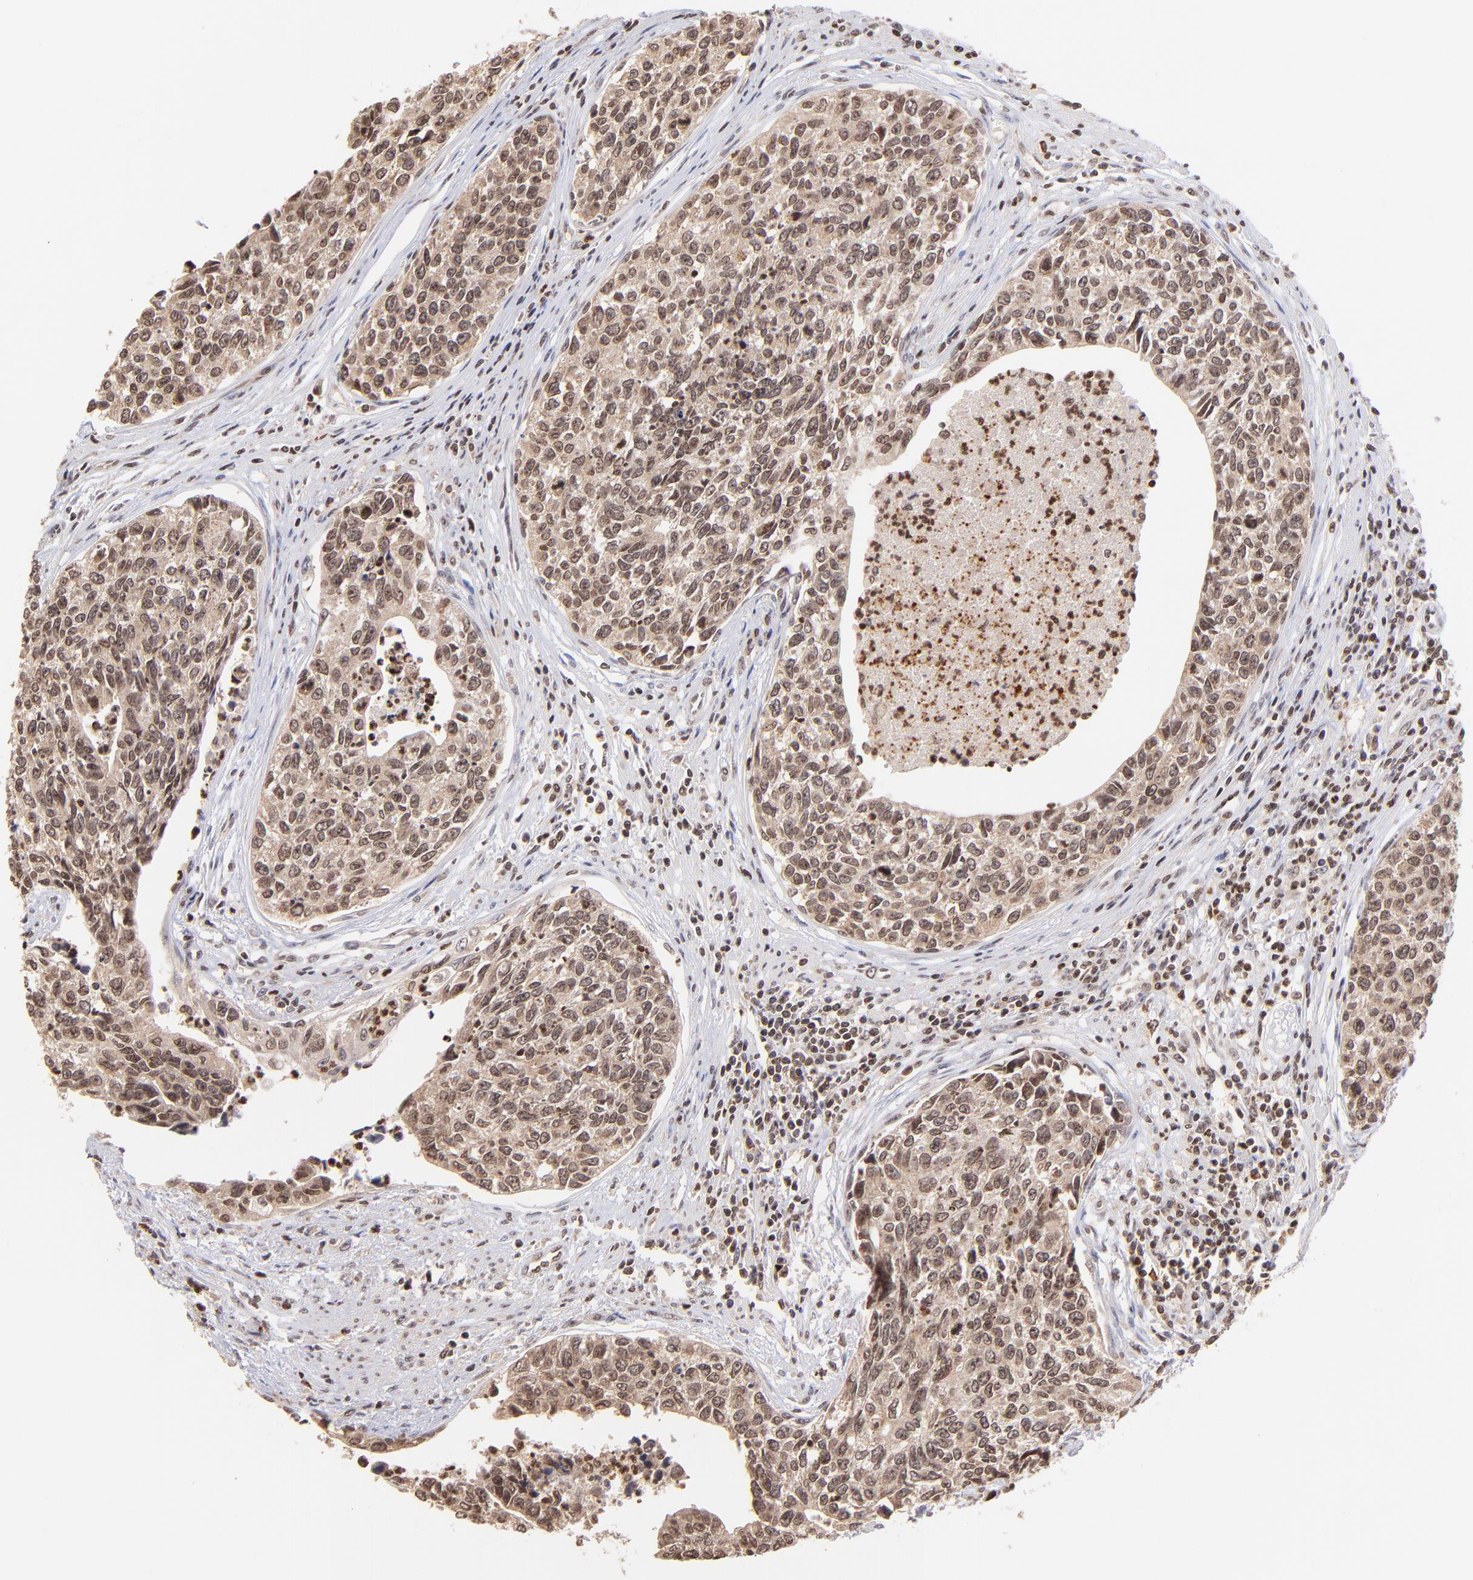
{"staining": {"intensity": "moderate", "quantity": ">75%", "location": "cytoplasmic/membranous,nuclear"}, "tissue": "urothelial cancer", "cell_type": "Tumor cells", "image_type": "cancer", "snomed": [{"axis": "morphology", "description": "Urothelial carcinoma, High grade"}, {"axis": "topography", "description": "Urinary bladder"}], "caption": "An immunohistochemistry micrograph of neoplastic tissue is shown. Protein staining in brown labels moderate cytoplasmic/membranous and nuclear positivity in urothelial cancer within tumor cells.", "gene": "WDR25", "patient": {"sex": "male", "age": 81}}